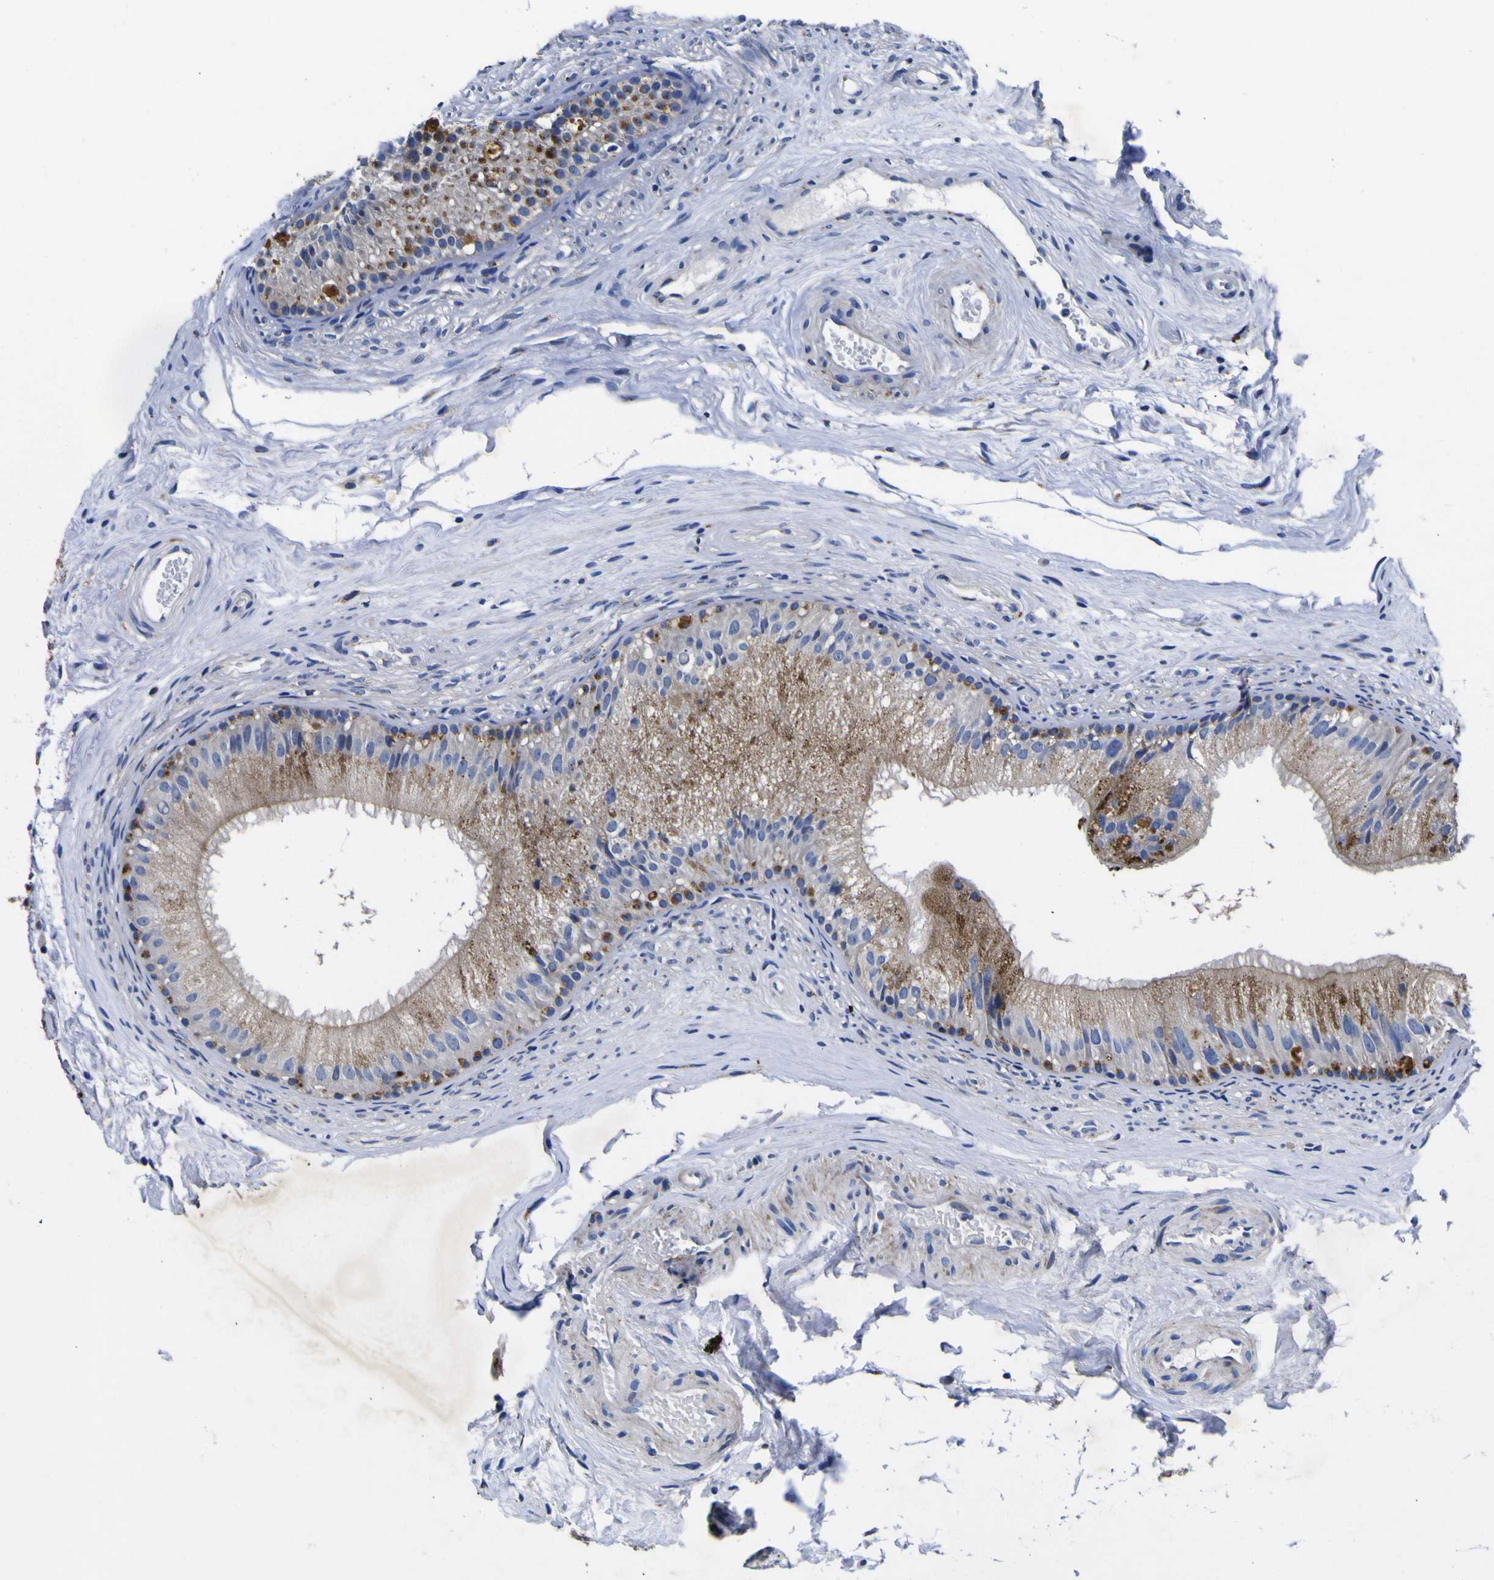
{"staining": {"intensity": "strong", "quantity": ">75%", "location": "cytoplasmic/membranous"}, "tissue": "epididymis", "cell_type": "Glandular cells", "image_type": "normal", "snomed": [{"axis": "morphology", "description": "Normal tissue, NOS"}, {"axis": "topography", "description": "Epididymis"}], "caption": "Immunohistochemical staining of unremarkable epididymis reveals high levels of strong cytoplasmic/membranous expression in about >75% of glandular cells.", "gene": "COA1", "patient": {"sex": "male", "age": 56}}